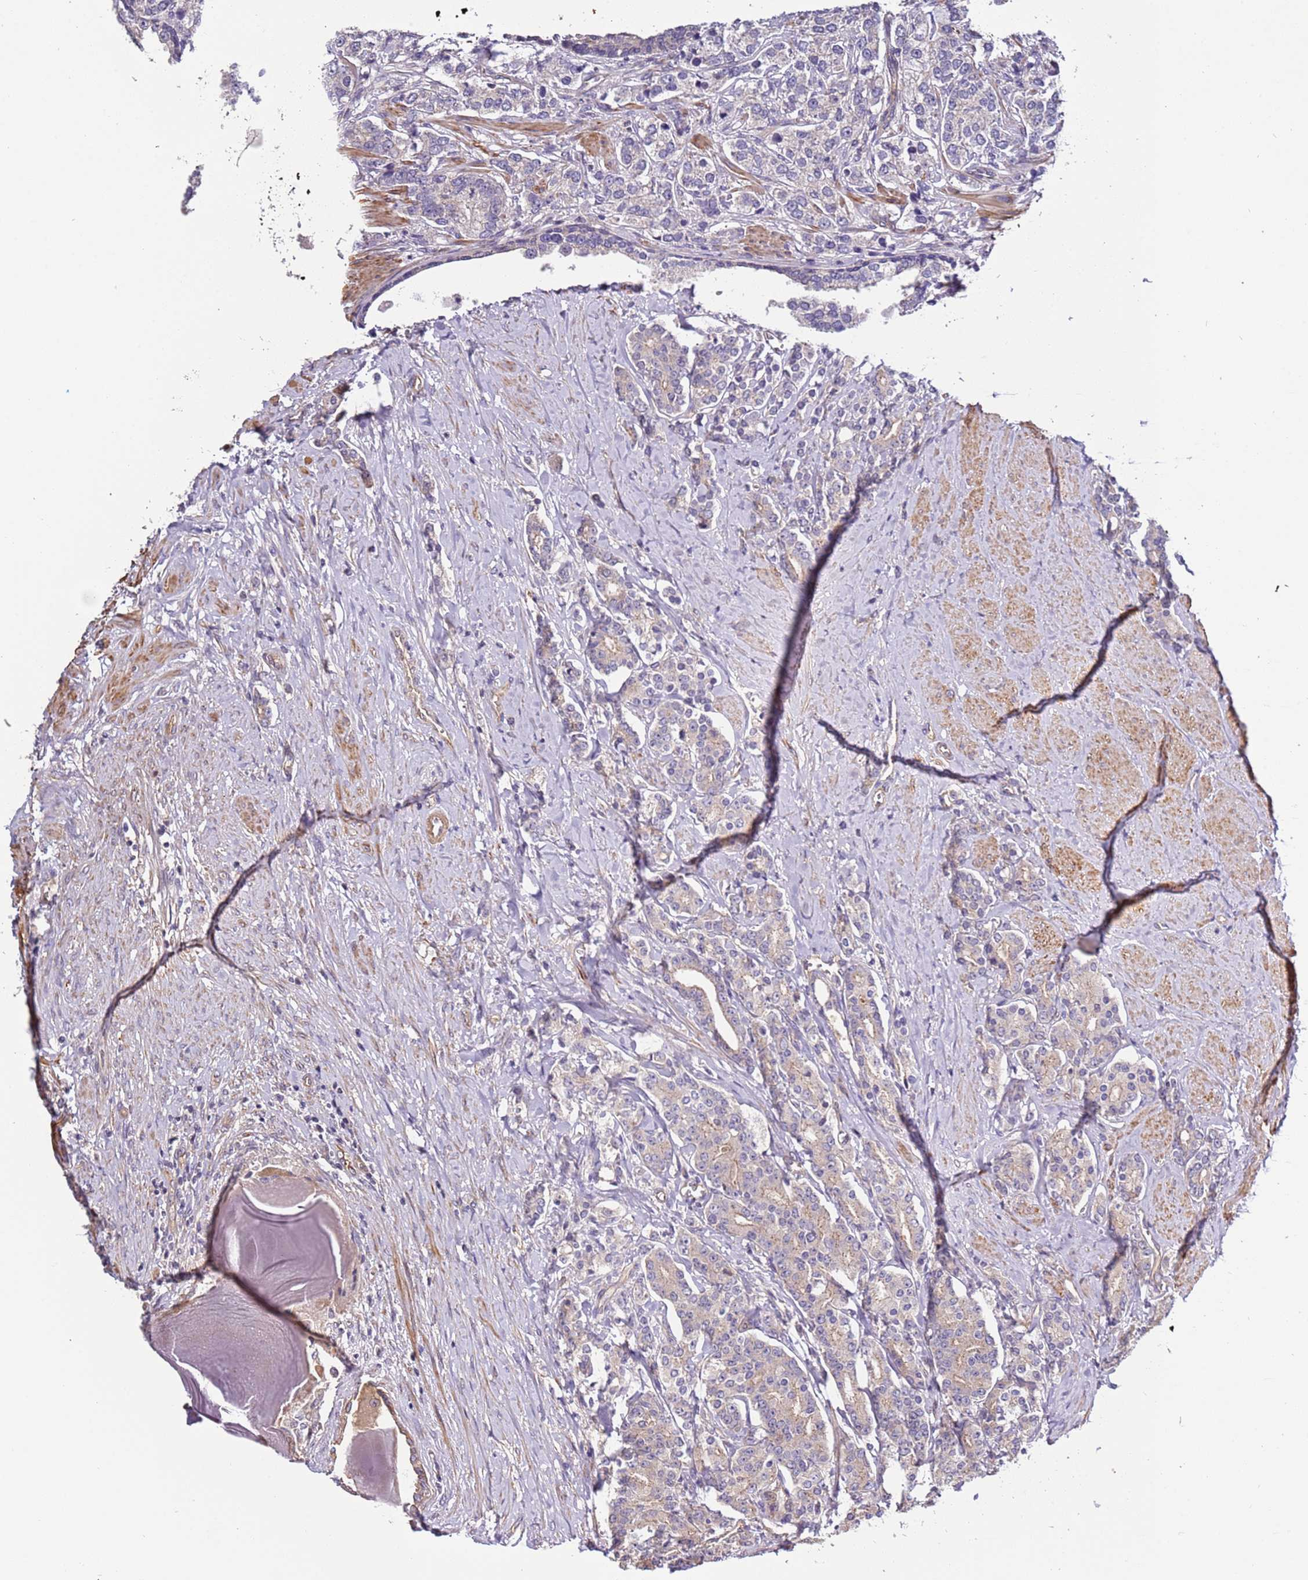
{"staining": {"intensity": "negative", "quantity": "none", "location": "none"}, "tissue": "prostate cancer", "cell_type": "Tumor cells", "image_type": "cancer", "snomed": [{"axis": "morphology", "description": "Adenocarcinoma, High grade"}, {"axis": "topography", "description": "Prostate"}], "caption": "Prostate cancer (high-grade adenocarcinoma) stained for a protein using immunohistochemistry (IHC) displays no staining tumor cells.", "gene": "LAMB4", "patient": {"sex": "male", "age": 62}}